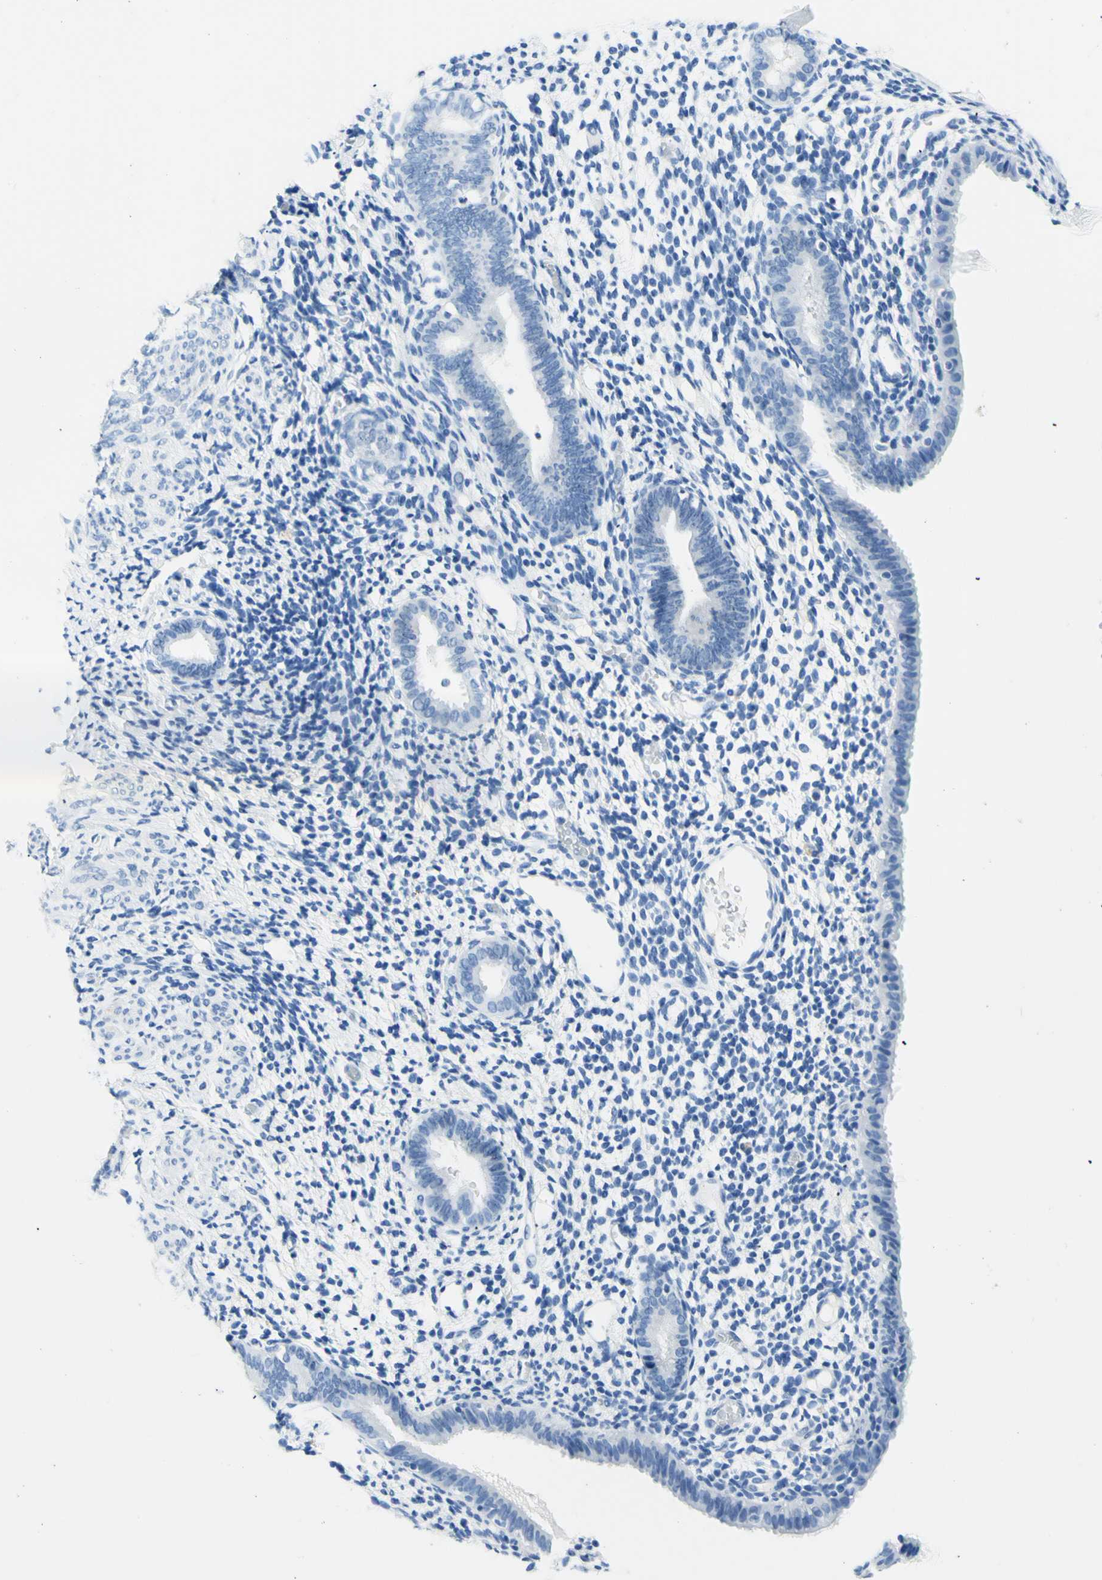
{"staining": {"intensity": "negative", "quantity": "none", "location": "none"}, "tissue": "endometrium", "cell_type": "Cells in endometrial stroma", "image_type": "normal", "snomed": [{"axis": "morphology", "description": "Normal tissue, NOS"}, {"axis": "topography", "description": "Endometrium"}], "caption": "Immunohistochemical staining of normal human endometrium shows no significant positivity in cells in endometrial stroma. (Brightfield microscopy of DAB IHC at high magnification).", "gene": "HPCA", "patient": {"sex": "female", "age": 61}}